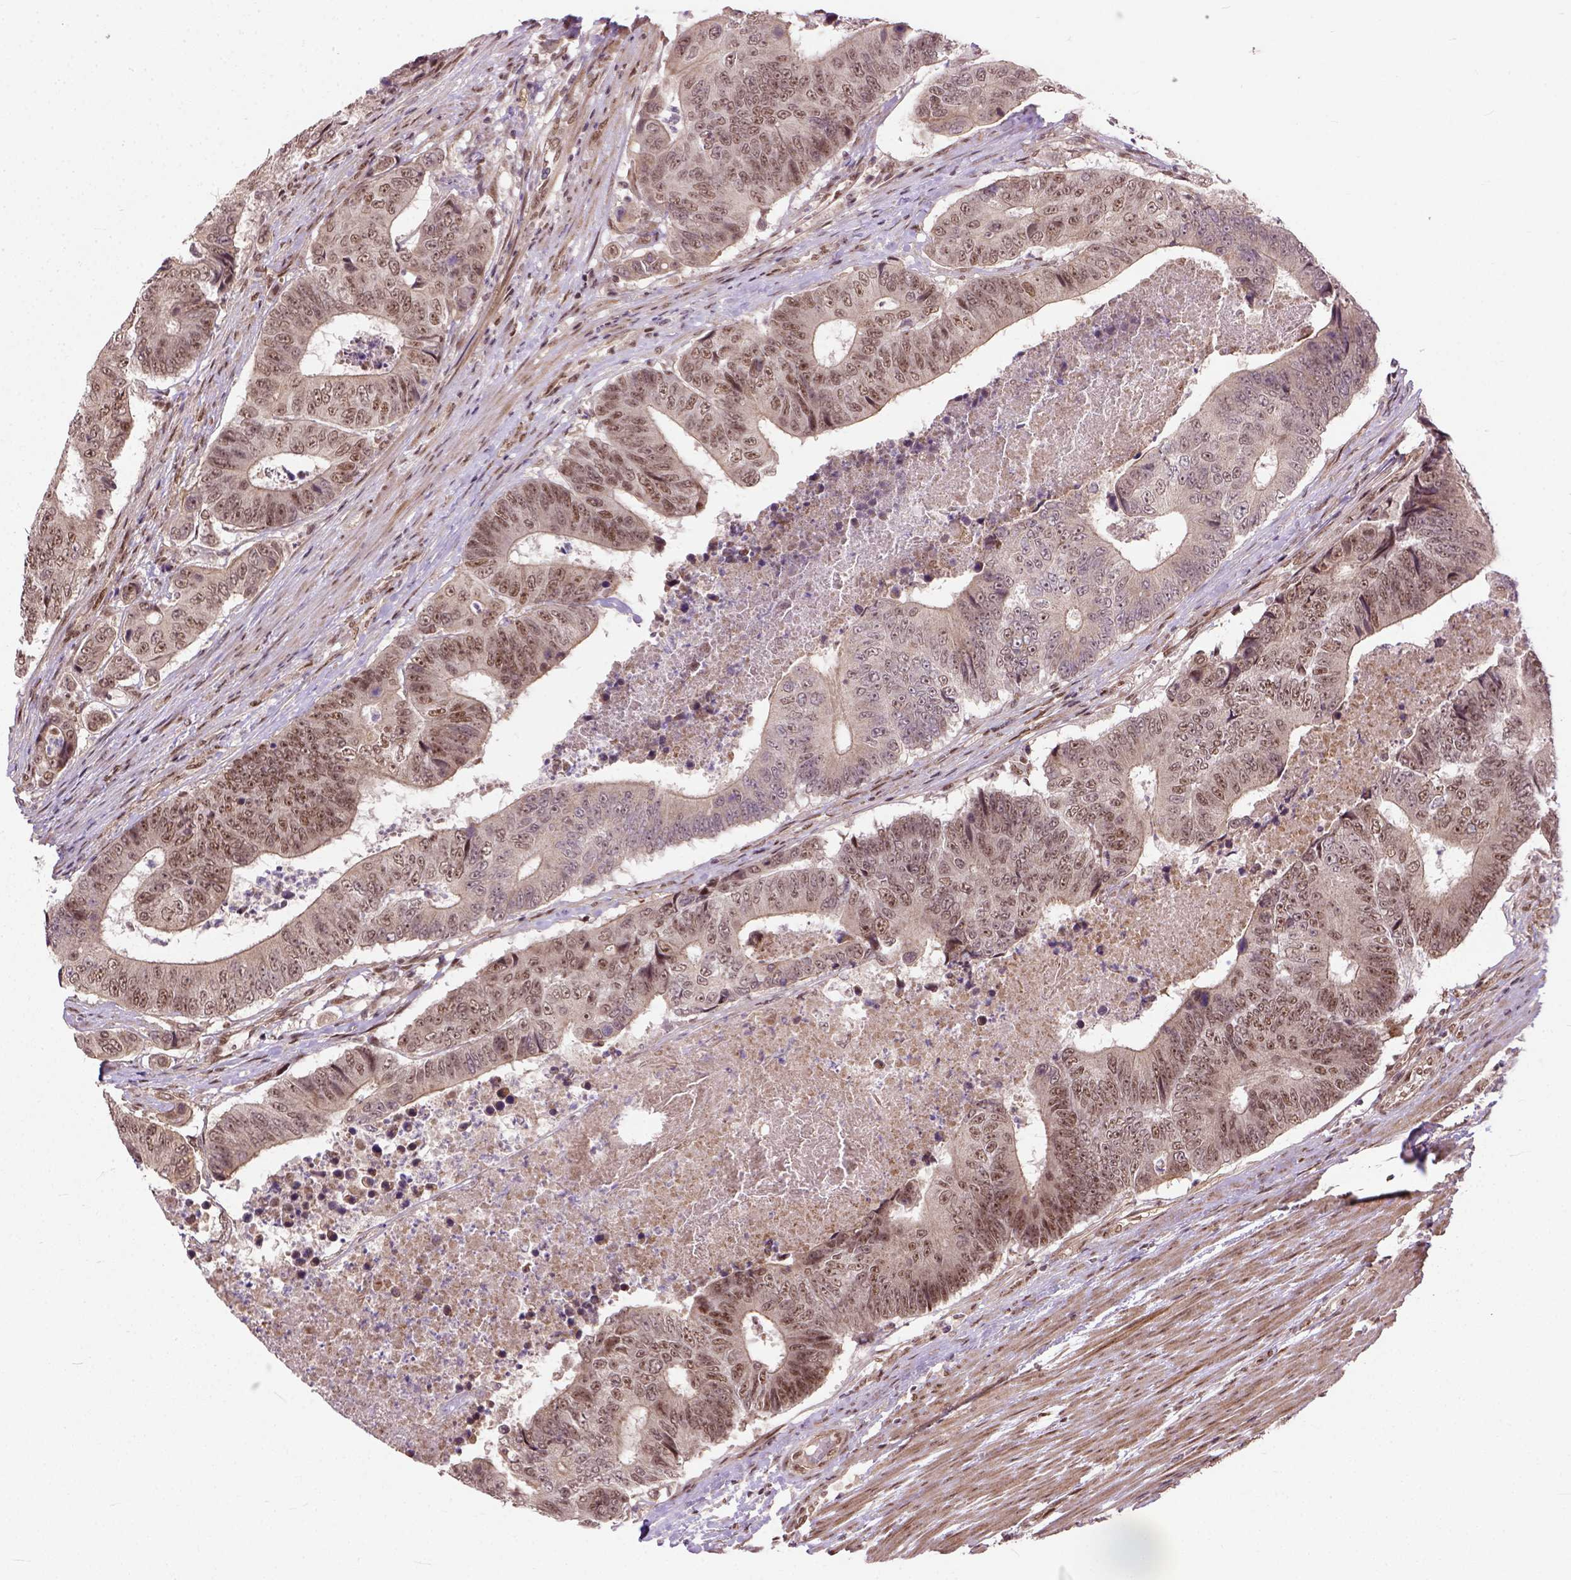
{"staining": {"intensity": "weak", "quantity": ">75%", "location": "nuclear"}, "tissue": "colorectal cancer", "cell_type": "Tumor cells", "image_type": "cancer", "snomed": [{"axis": "morphology", "description": "Adenocarcinoma, NOS"}, {"axis": "topography", "description": "Colon"}], "caption": "A high-resolution photomicrograph shows immunohistochemistry (IHC) staining of colorectal adenocarcinoma, which displays weak nuclear expression in approximately >75% of tumor cells. (DAB (3,3'-diaminobenzidine) IHC with brightfield microscopy, high magnification).", "gene": "ZNF630", "patient": {"sex": "female", "age": 48}}